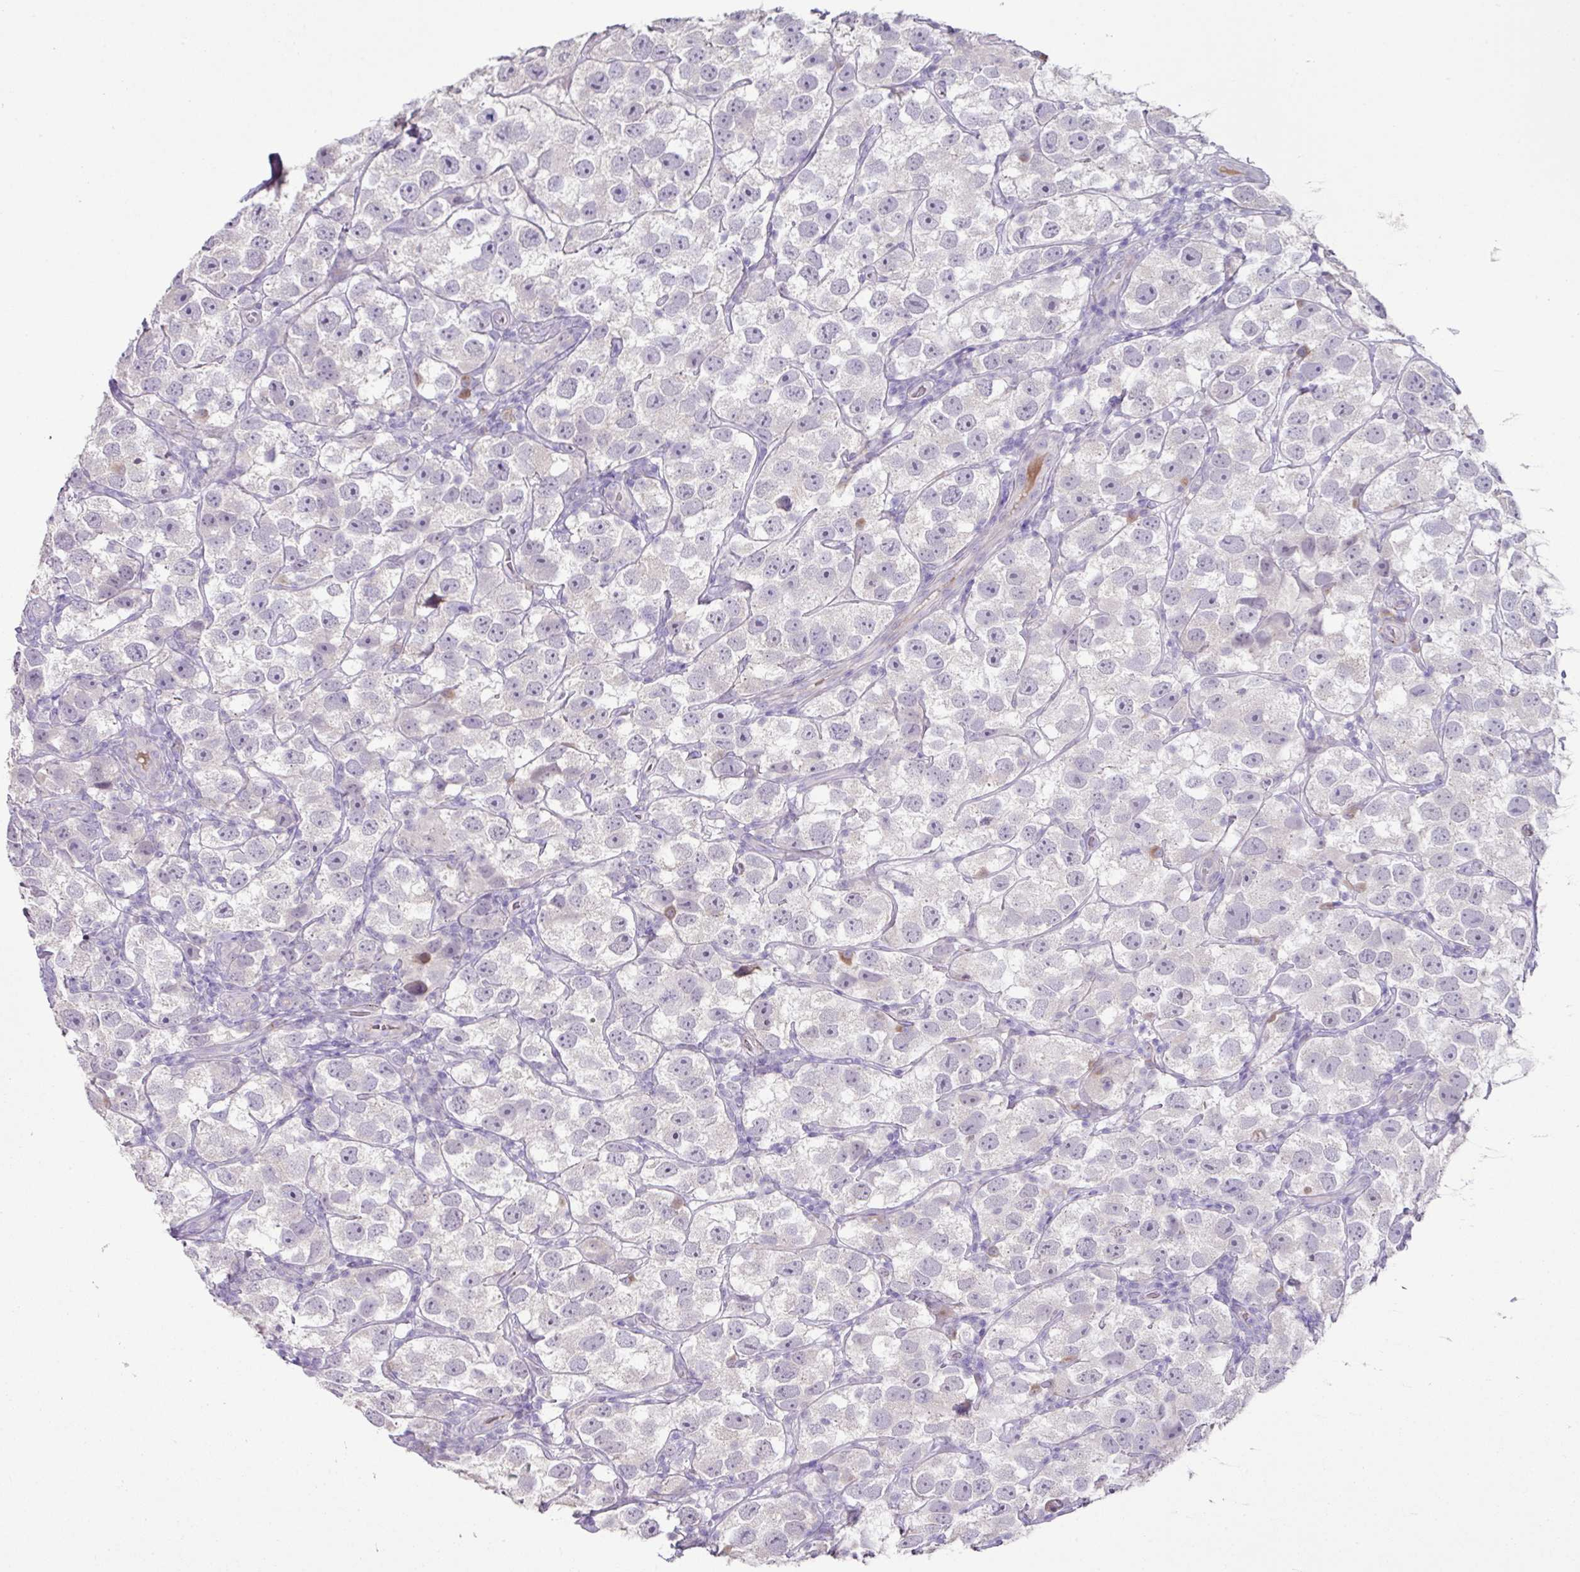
{"staining": {"intensity": "negative", "quantity": "none", "location": "none"}, "tissue": "testis cancer", "cell_type": "Tumor cells", "image_type": "cancer", "snomed": [{"axis": "morphology", "description": "Seminoma, NOS"}, {"axis": "topography", "description": "Testis"}], "caption": "Immunohistochemistry image of neoplastic tissue: human testis cancer (seminoma) stained with DAB (3,3'-diaminobenzidine) reveals no significant protein expression in tumor cells.", "gene": "PLEKHH3", "patient": {"sex": "male", "age": 26}}